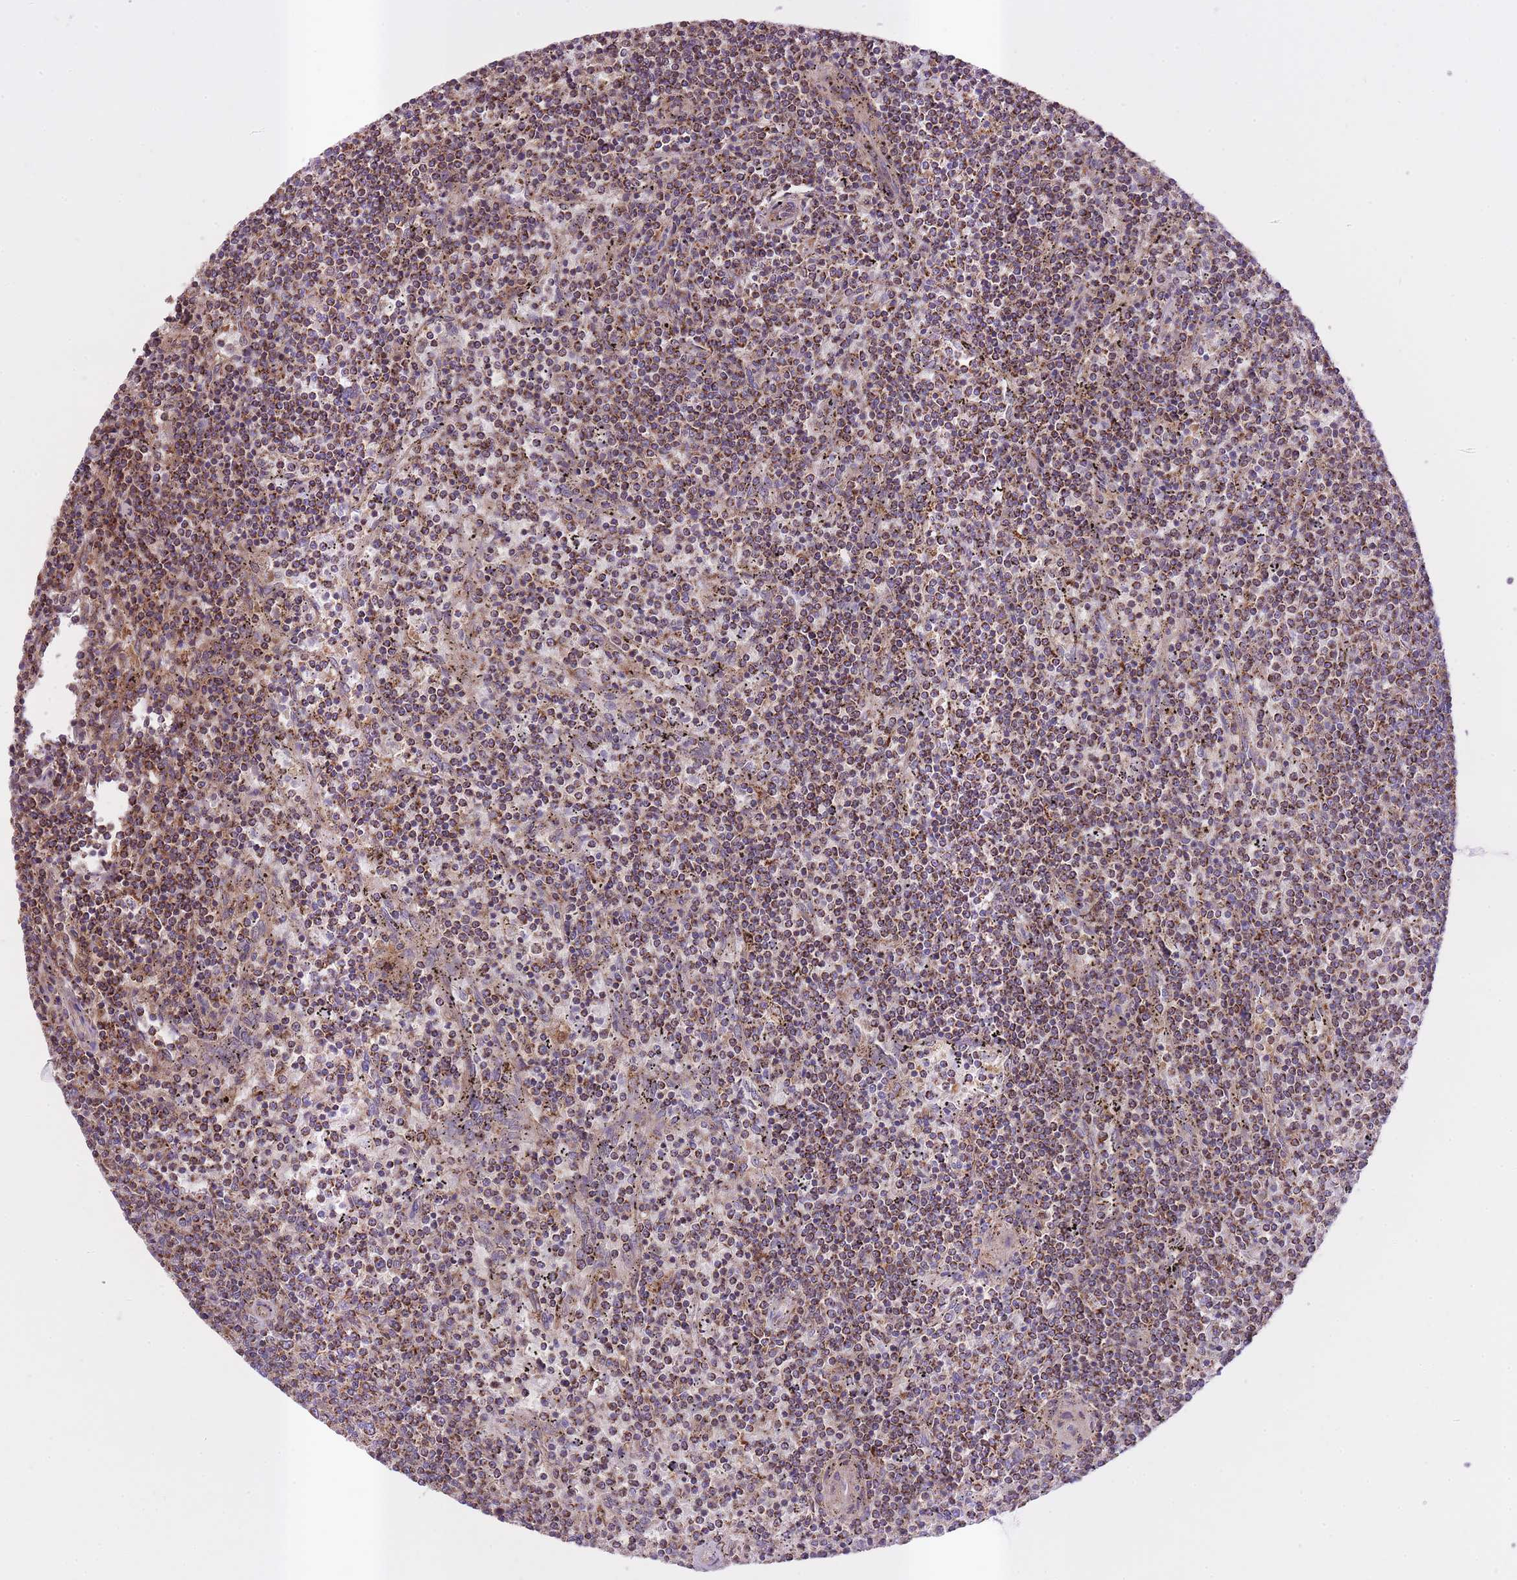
{"staining": {"intensity": "strong", "quantity": ">75%", "location": "cytoplasmic/membranous"}, "tissue": "lymphoma", "cell_type": "Tumor cells", "image_type": "cancer", "snomed": [{"axis": "morphology", "description": "Malignant lymphoma, non-Hodgkin's type, Low grade"}, {"axis": "topography", "description": "Spleen"}], "caption": "High-power microscopy captured an IHC histopathology image of lymphoma, revealing strong cytoplasmic/membranous expression in approximately >75% of tumor cells.", "gene": "ST3GAL3", "patient": {"sex": "female", "age": 50}}